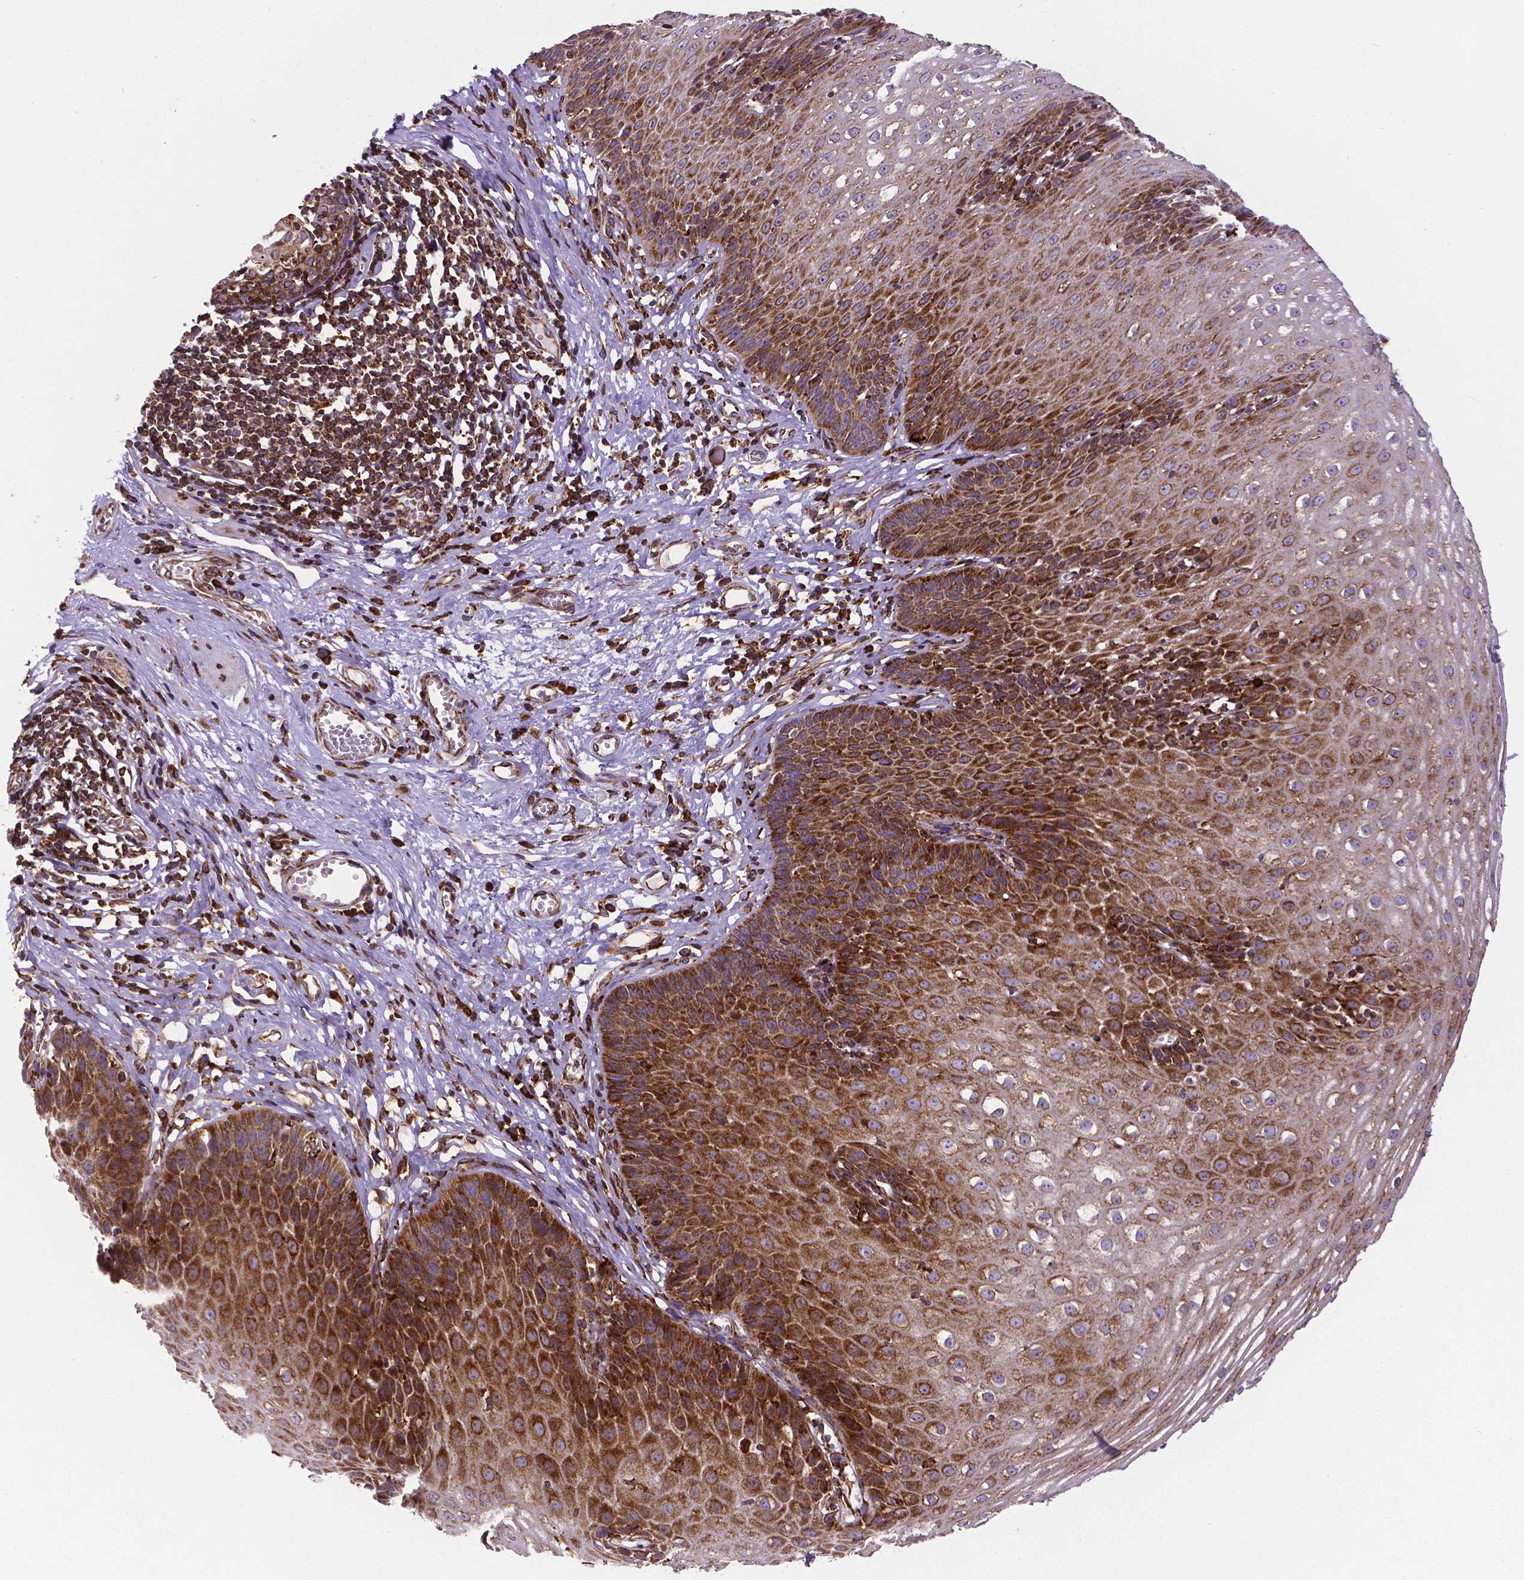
{"staining": {"intensity": "strong", "quantity": ">75%", "location": "nuclear"}, "tissue": "esophagus", "cell_type": "Squamous epithelial cells", "image_type": "normal", "snomed": [{"axis": "morphology", "description": "Normal tissue, NOS"}, {"axis": "topography", "description": "Esophagus"}], "caption": "Immunohistochemical staining of unremarkable esophagus displays high levels of strong nuclear staining in about >75% of squamous epithelial cells. The staining is performed using DAB (3,3'-diaminobenzidine) brown chromogen to label protein expression. The nuclei are counter-stained blue using hematoxylin.", "gene": "MTDH", "patient": {"sex": "male", "age": 72}}